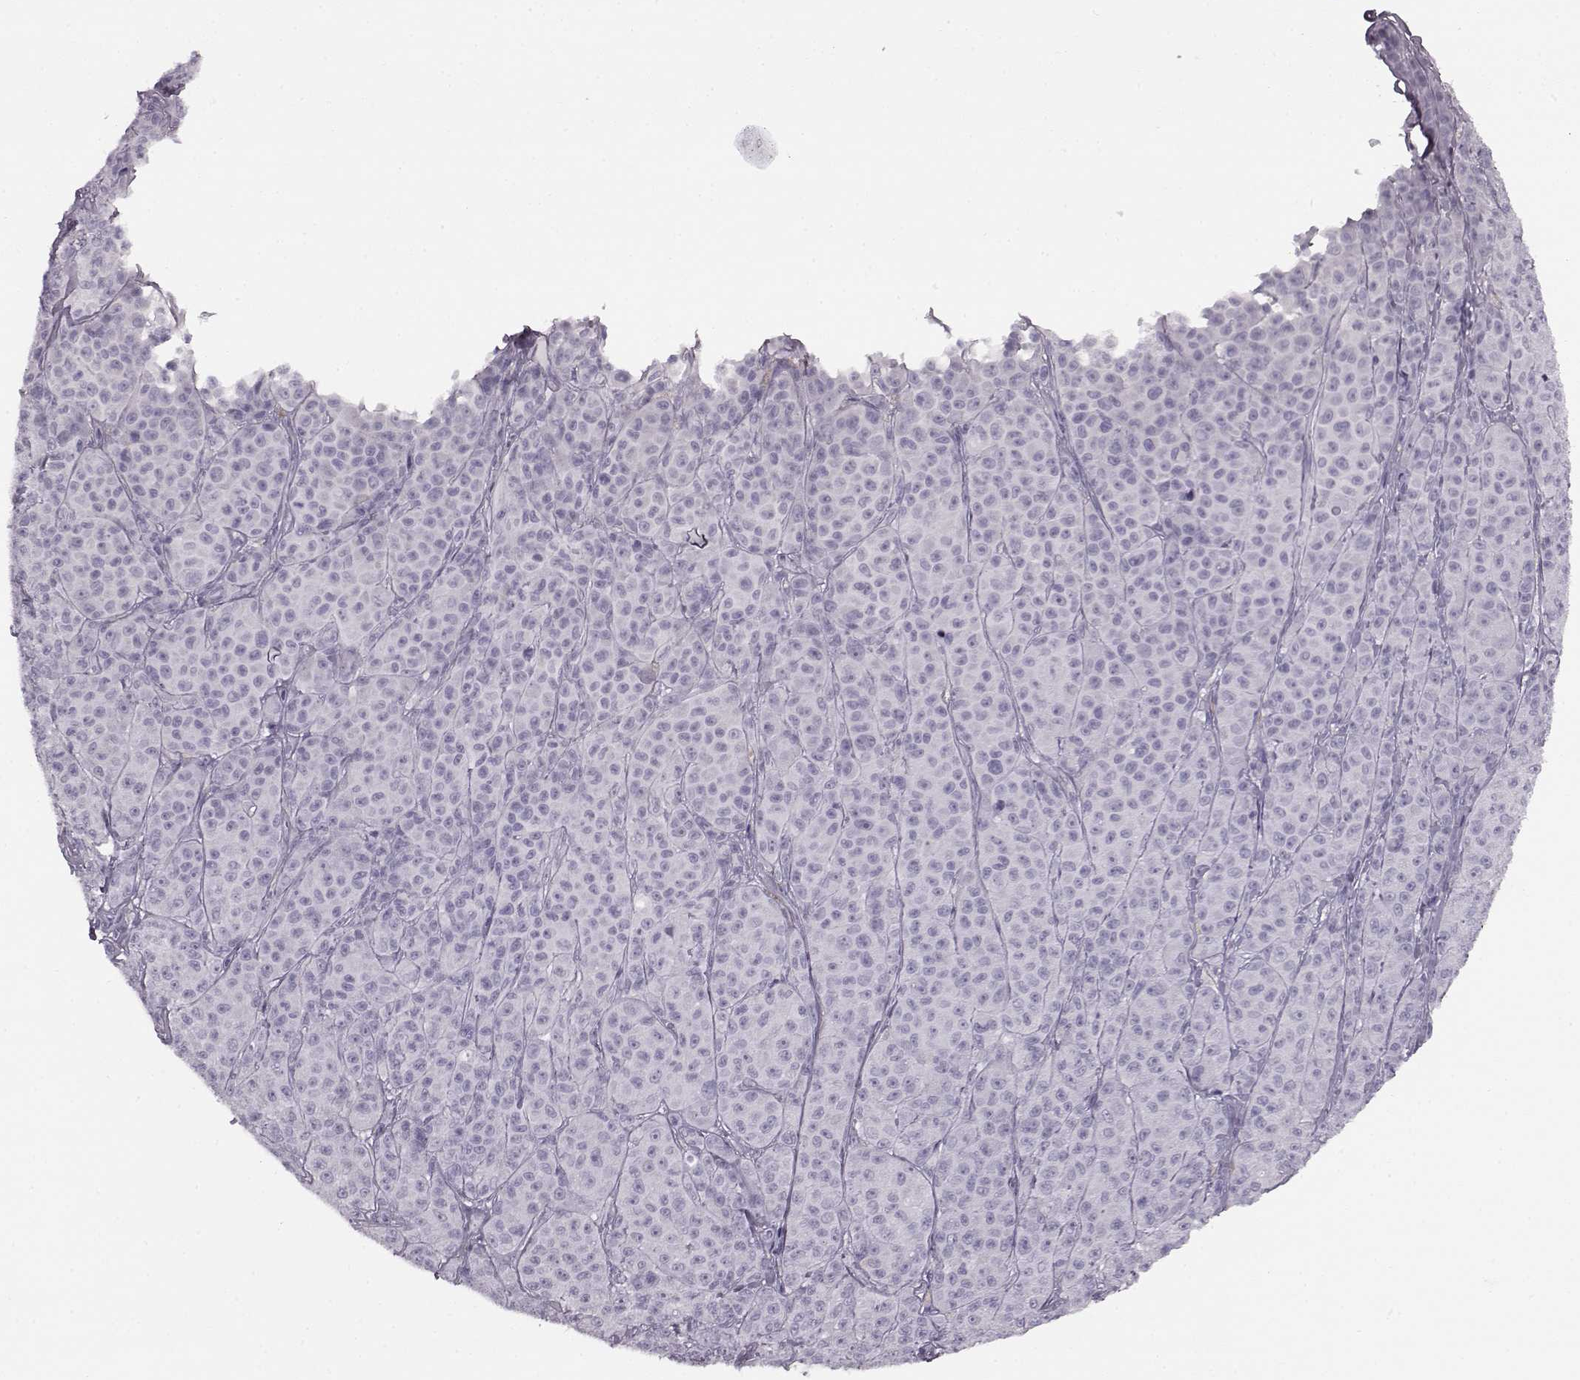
{"staining": {"intensity": "negative", "quantity": "none", "location": "none"}, "tissue": "melanoma", "cell_type": "Tumor cells", "image_type": "cancer", "snomed": [{"axis": "morphology", "description": "Malignant melanoma, NOS"}, {"axis": "topography", "description": "Skin"}], "caption": "Tumor cells show no significant positivity in malignant melanoma. (Immunohistochemistry, brightfield microscopy, high magnification).", "gene": "JSRP1", "patient": {"sex": "male", "age": 89}}